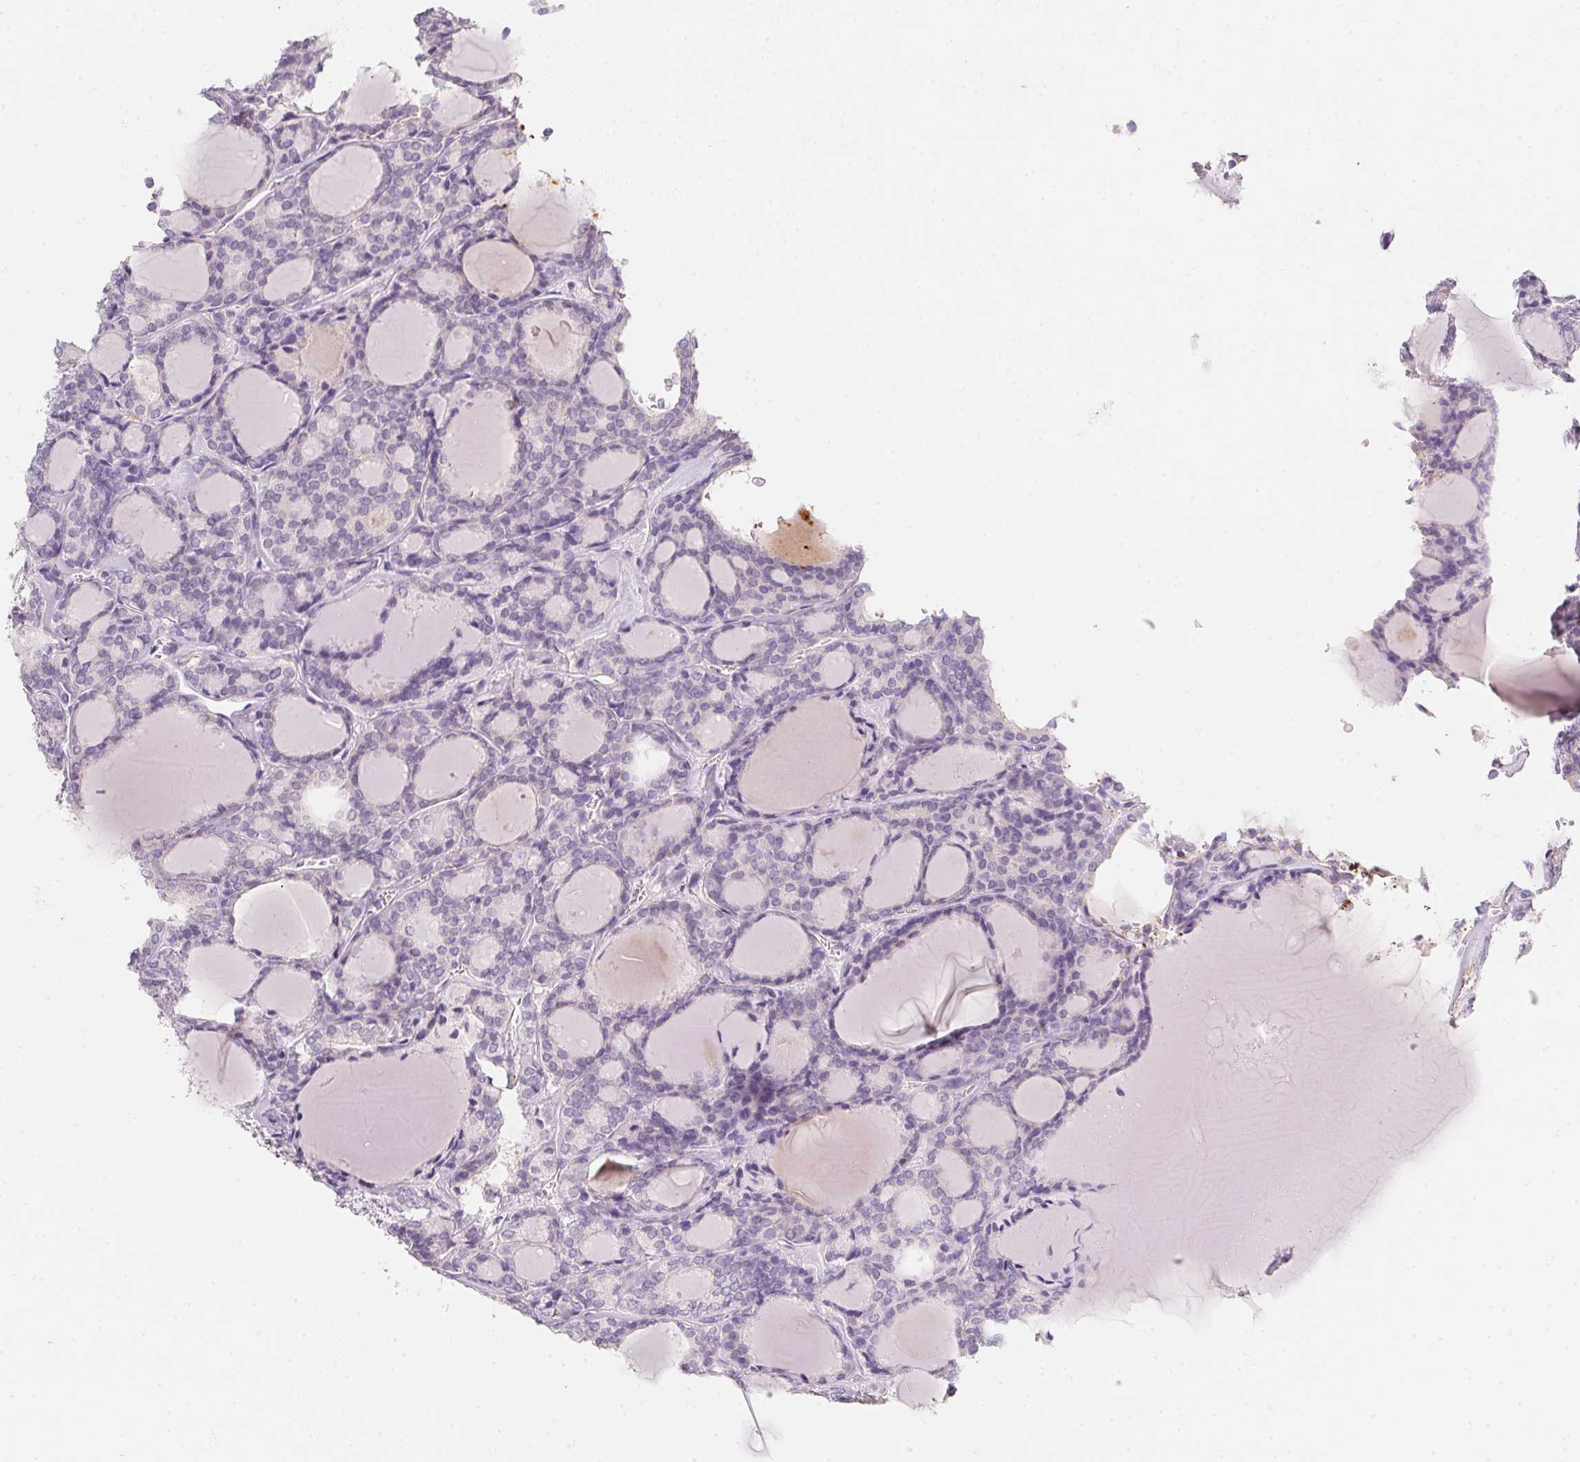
{"staining": {"intensity": "negative", "quantity": "none", "location": "none"}, "tissue": "thyroid cancer", "cell_type": "Tumor cells", "image_type": "cancer", "snomed": [{"axis": "morphology", "description": "Follicular adenoma carcinoma, NOS"}, {"axis": "topography", "description": "Thyroid gland"}], "caption": "The immunohistochemistry (IHC) photomicrograph has no significant expression in tumor cells of thyroid follicular adenoma carcinoma tissue. (DAB (3,3'-diaminobenzidine) immunohistochemistry visualized using brightfield microscopy, high magnification).", "gene": "MYL4", "patient": {"sex": "male", "age": 74}}